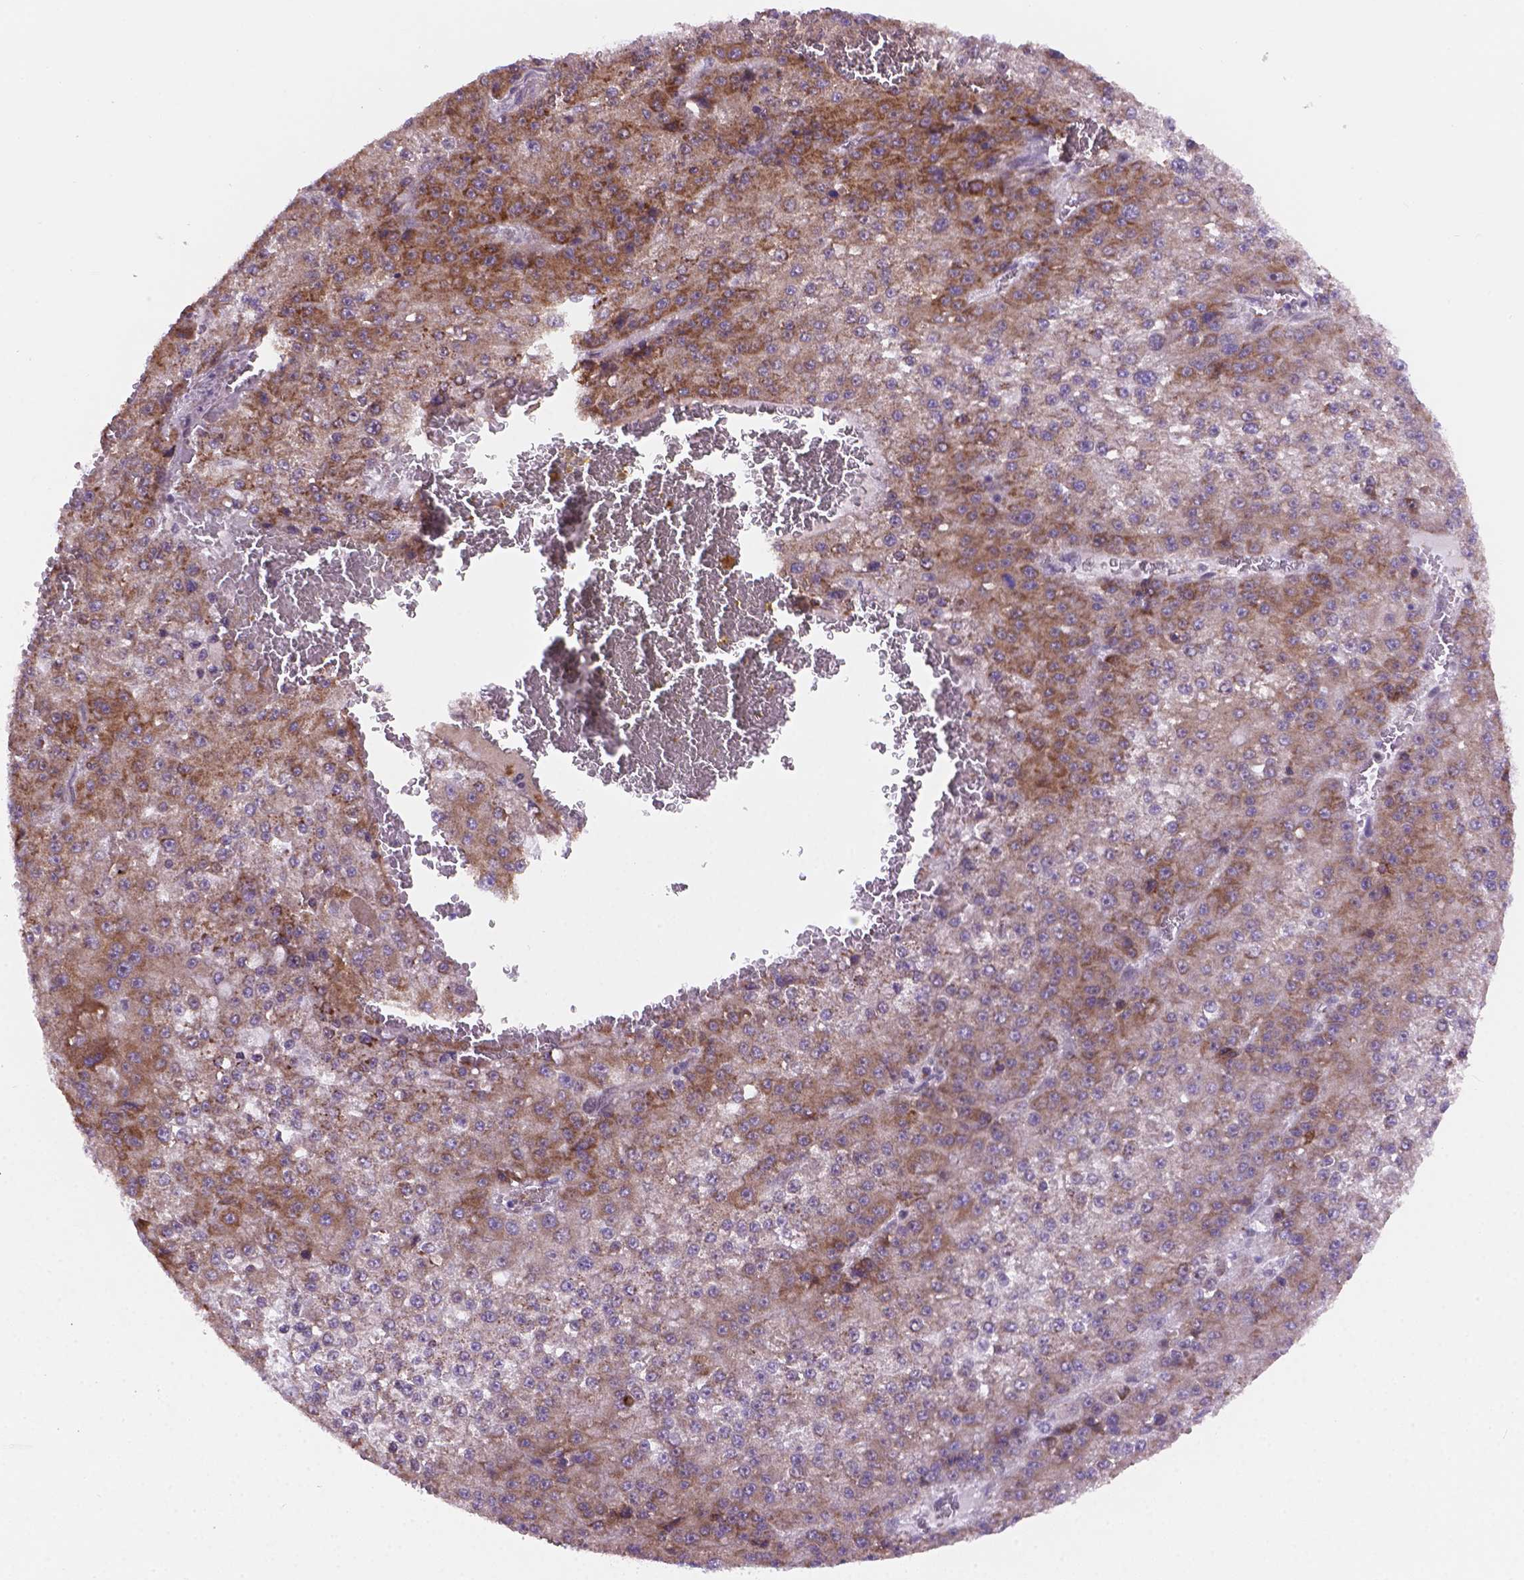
{"staining": {"intensity": "moderate", "quantity": "<25%", "location": "cytoplasmic/membranous"}, "tissue": "liver cancer", "cell_type": "Tumor cells", "image_type": "cancer", "snomed": [{"axis": "morphology", "description": "Carcinoma, Hepatocellular, NOS"}, {"axis": "topography", "description": "Liver"}], "caption": "Protein staining demonstrates moderate cytoplasmic/membranous expression in approximately <25% of tumor cells in liver cancer.", "gene": "FNIP1", "patient": {"sex": "female", "age": 73}}